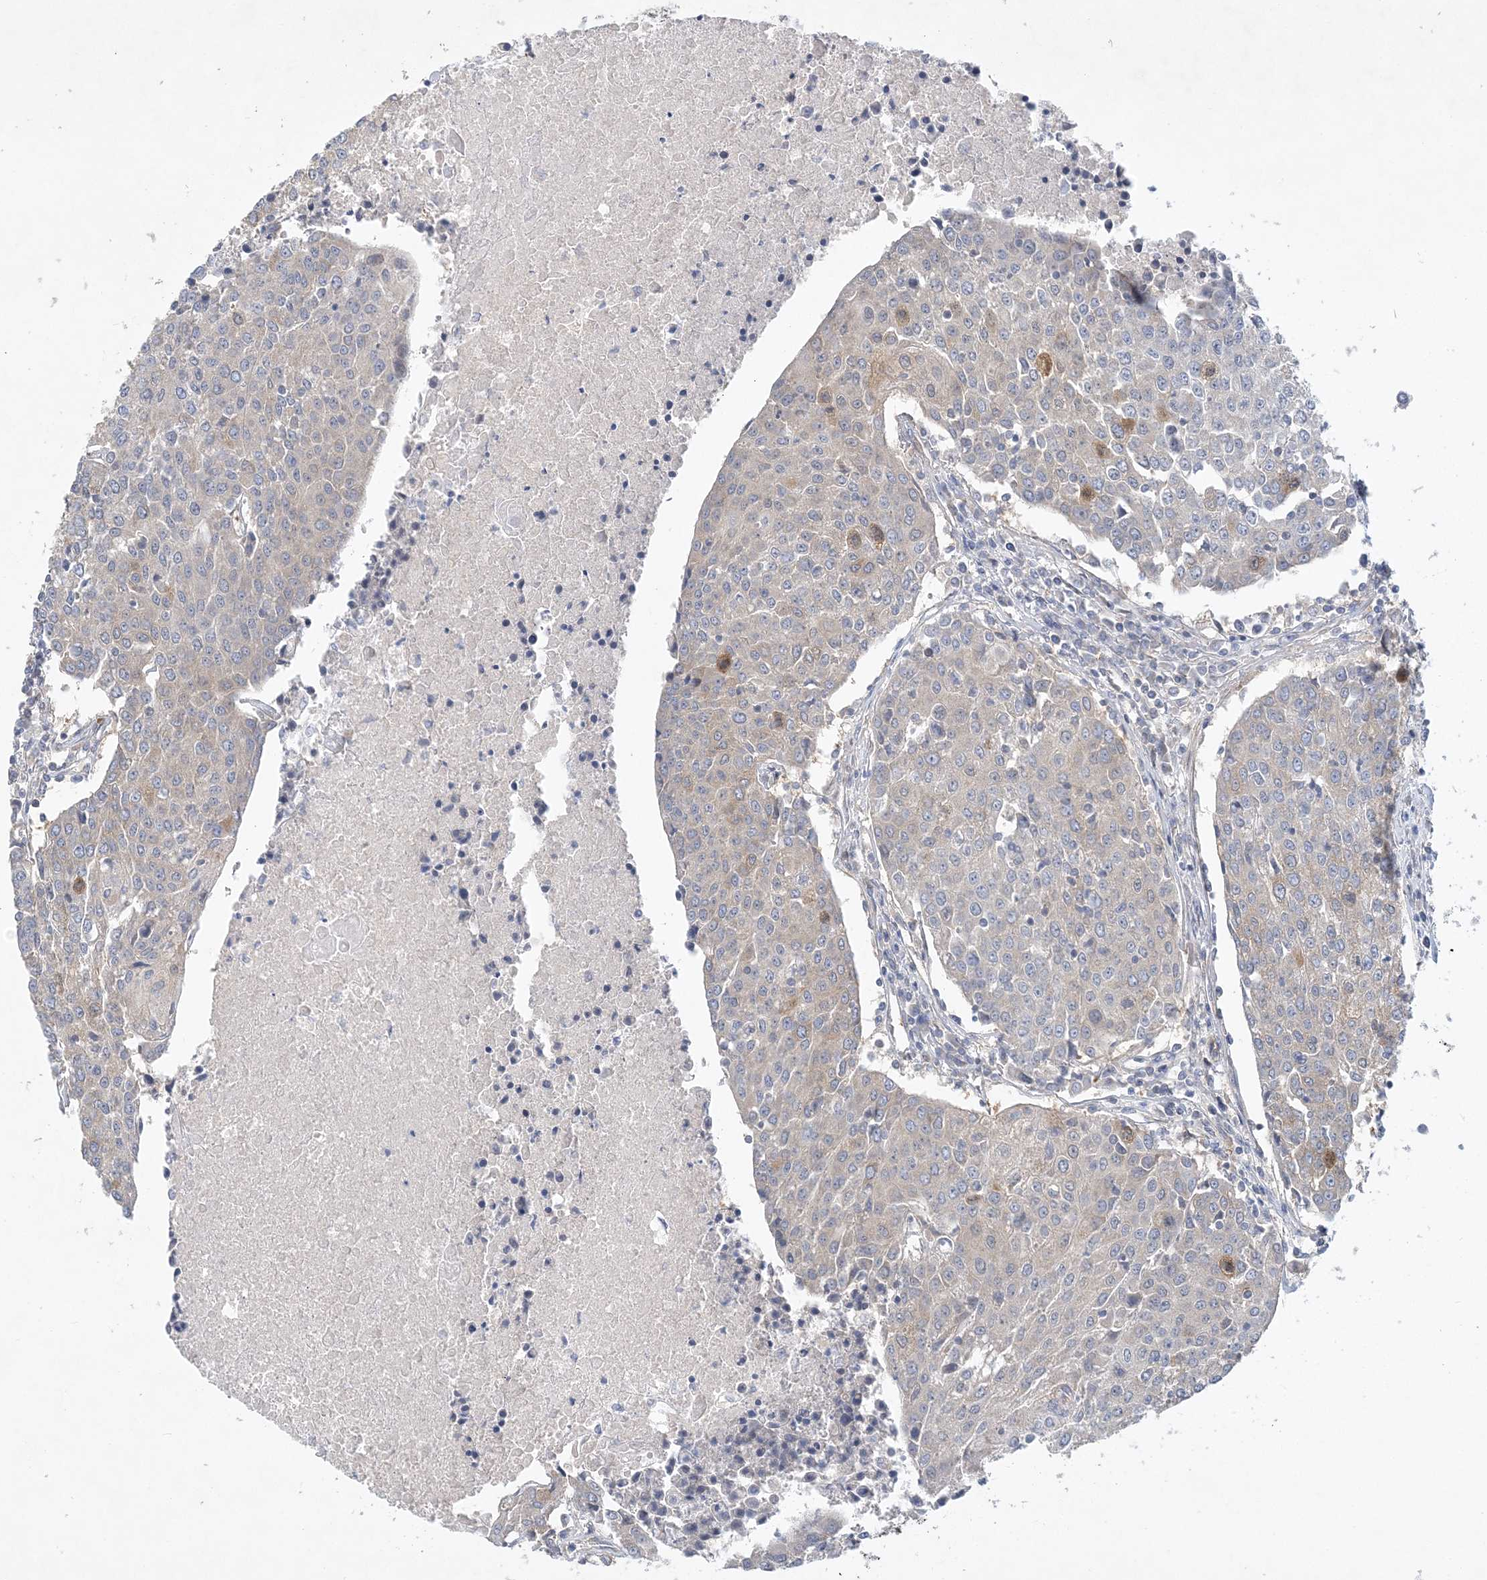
{"staining": {"intensity": "moderate", "quantity": "<25%", "location": "cytoplasmic/membranous"}, "tissue": "urothelial cancer", "cell_type": "Tumor cells", "image_type": "cancer", "snomed": [{"axis": "morphology", "description": "Urothelial carcinoma, High grade"}, {"axis": "topography", "description": "Urinary bladder"}], "caption": "Moderate cytoplasmic/membranous protein positivity is present in approximately <25% of tumor cells in urothelial carcinoma (high-grade).", "gene": "MAP4K5", "patient": {"sex": "female", "age": 85}}